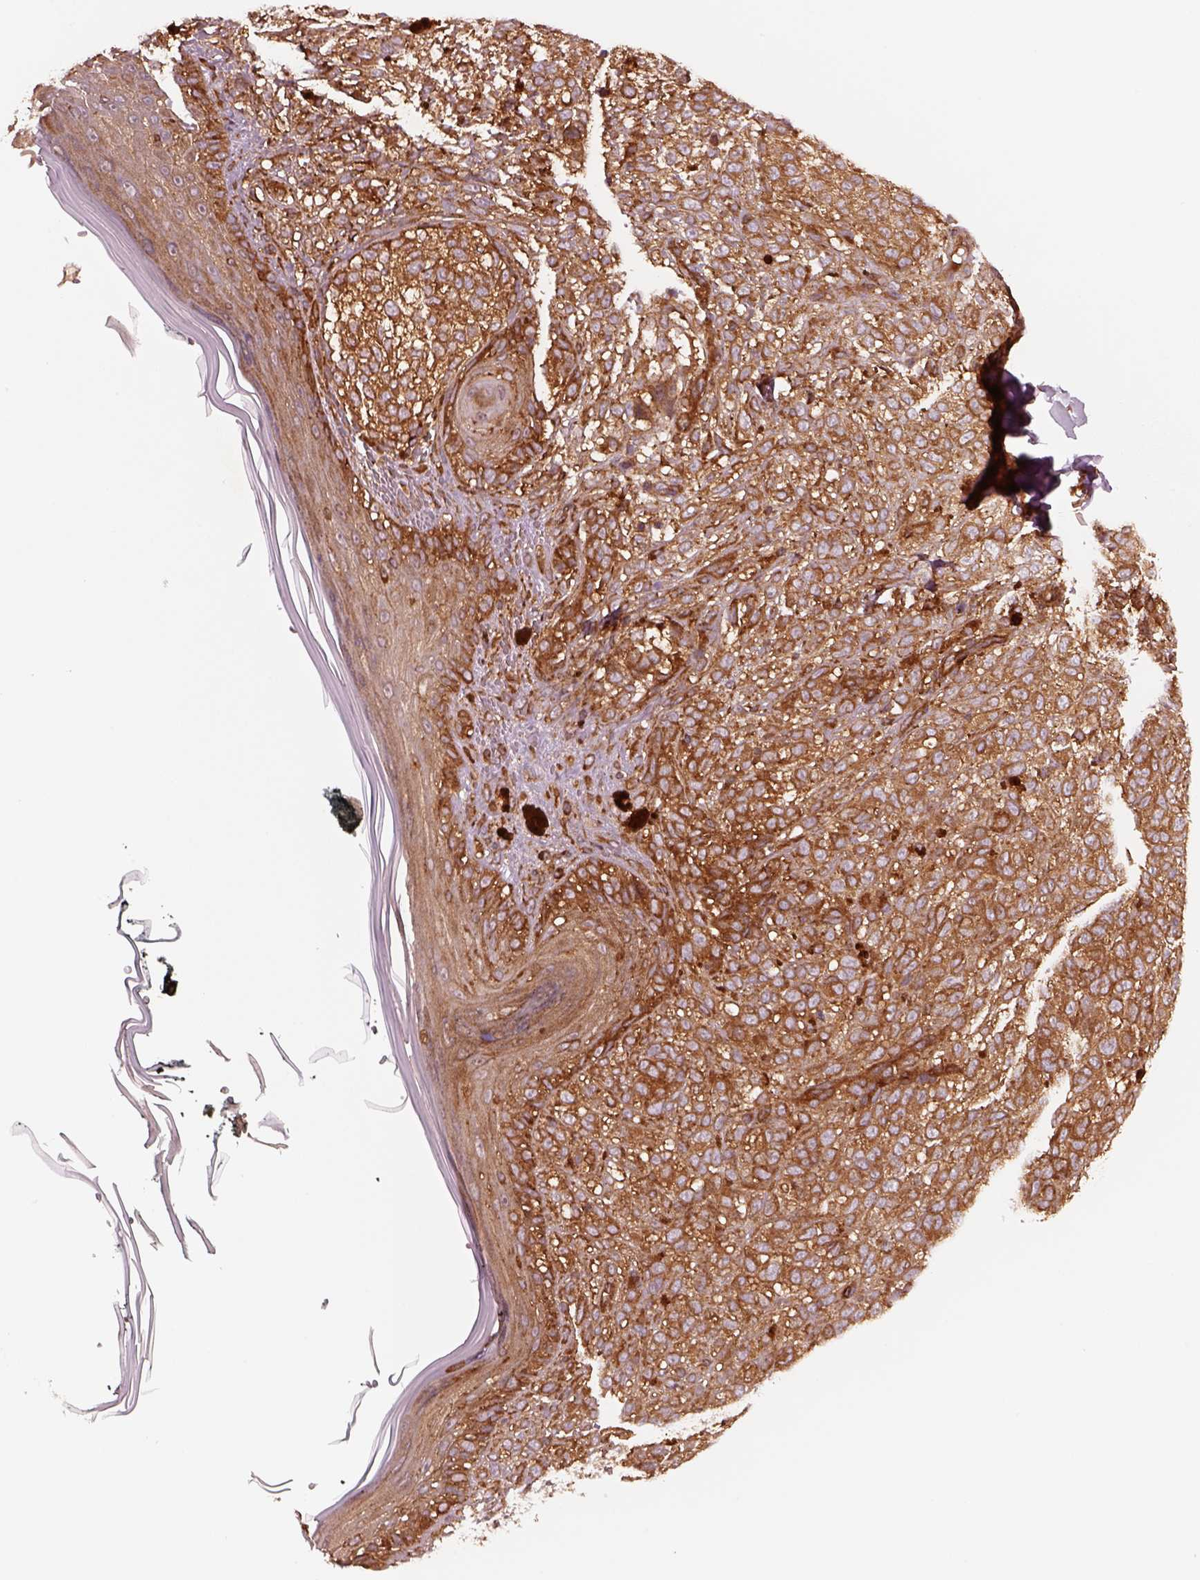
{"staining": {"intensity": "strong", "quantity": "25%-75%", "location": "cytoplasmic/membranous"}, "tissue": "melanoma", "cell_type": "Tumor cells", "image_type": "cancer", "snomed": [{"axis": "morphology", "description": "Malignant melanoma, NOS"}, {"axis": "topography", "description": "Skin"}], "caption": "This histopathology image exhibits melanoma stained with immunohistochemistry (IHC) to label a protein in brown. The cytoplasmic/membranous of tumor cells show strong positivity for the protein. Nuclei are counter-stained blue.", "gene": "WASHC2A", "patient": {"sex": "female", "age": 86}}